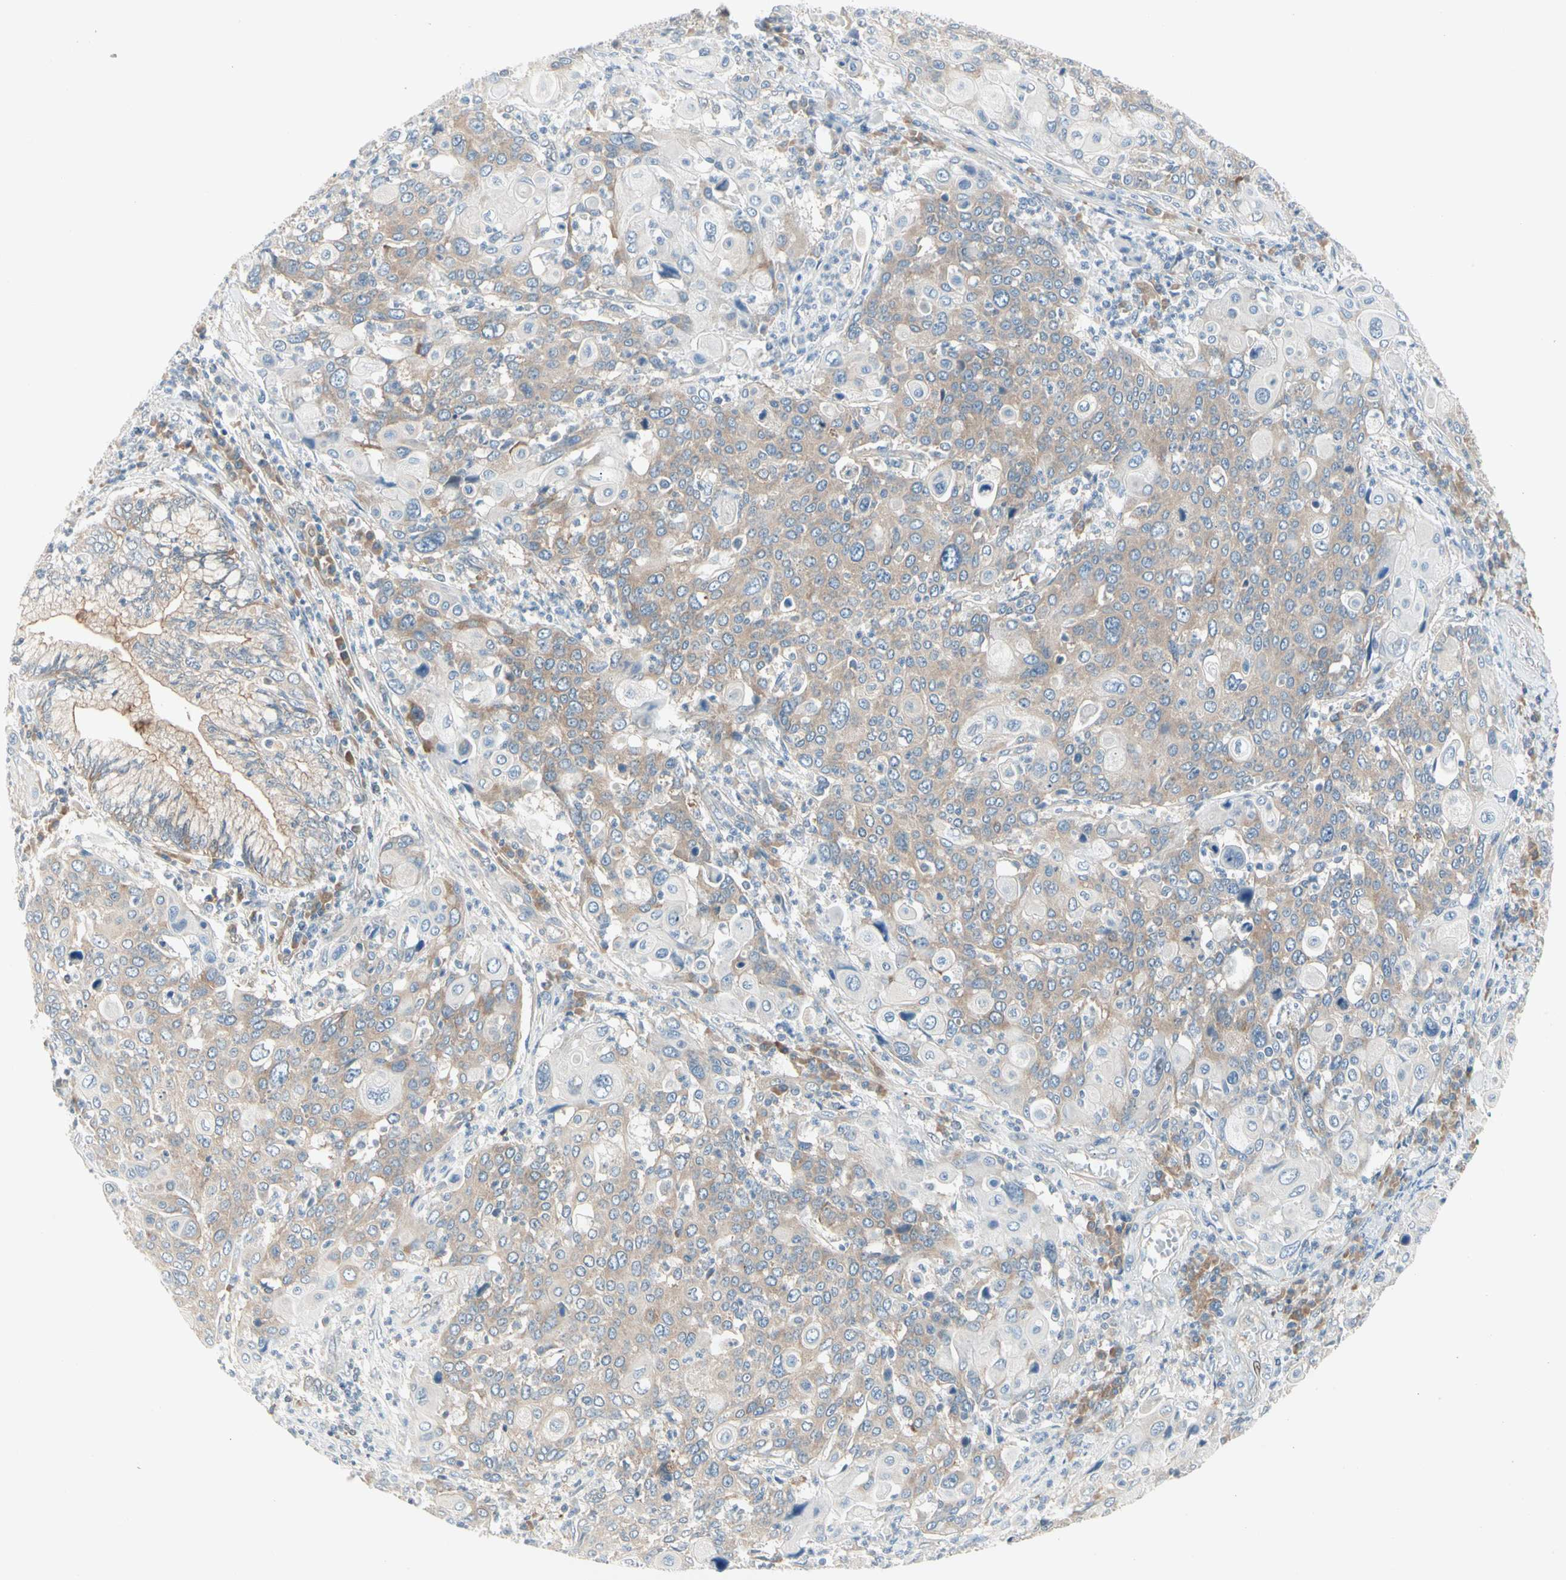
{"staining": {"intensity": "weak", "quantity": ">75%", "location": "cytoplasmic/membranous"}, "tissue": "cervical cancer", "cell_type": "Tumor cells", "image_type": "cancer", "snomed": [{"axis": "morphology", "description": "Squamous cell carcinoma, NOS"}, {"axis": "topography", "description": "Cervix"}], "caption": "DAB immunohistochemical staining of human cervical cancer (squamous cell carcinoma) demonstrates weak cytoplasmic/membranous protein expression in about >75% of tumor cells. The staining was performed using DAB, with brown indicating positive protein expression. Nuclei are stained blue with hematoxylin.", "gene": "IL1R1", "patient": {"sex": "female", "age": 40}}